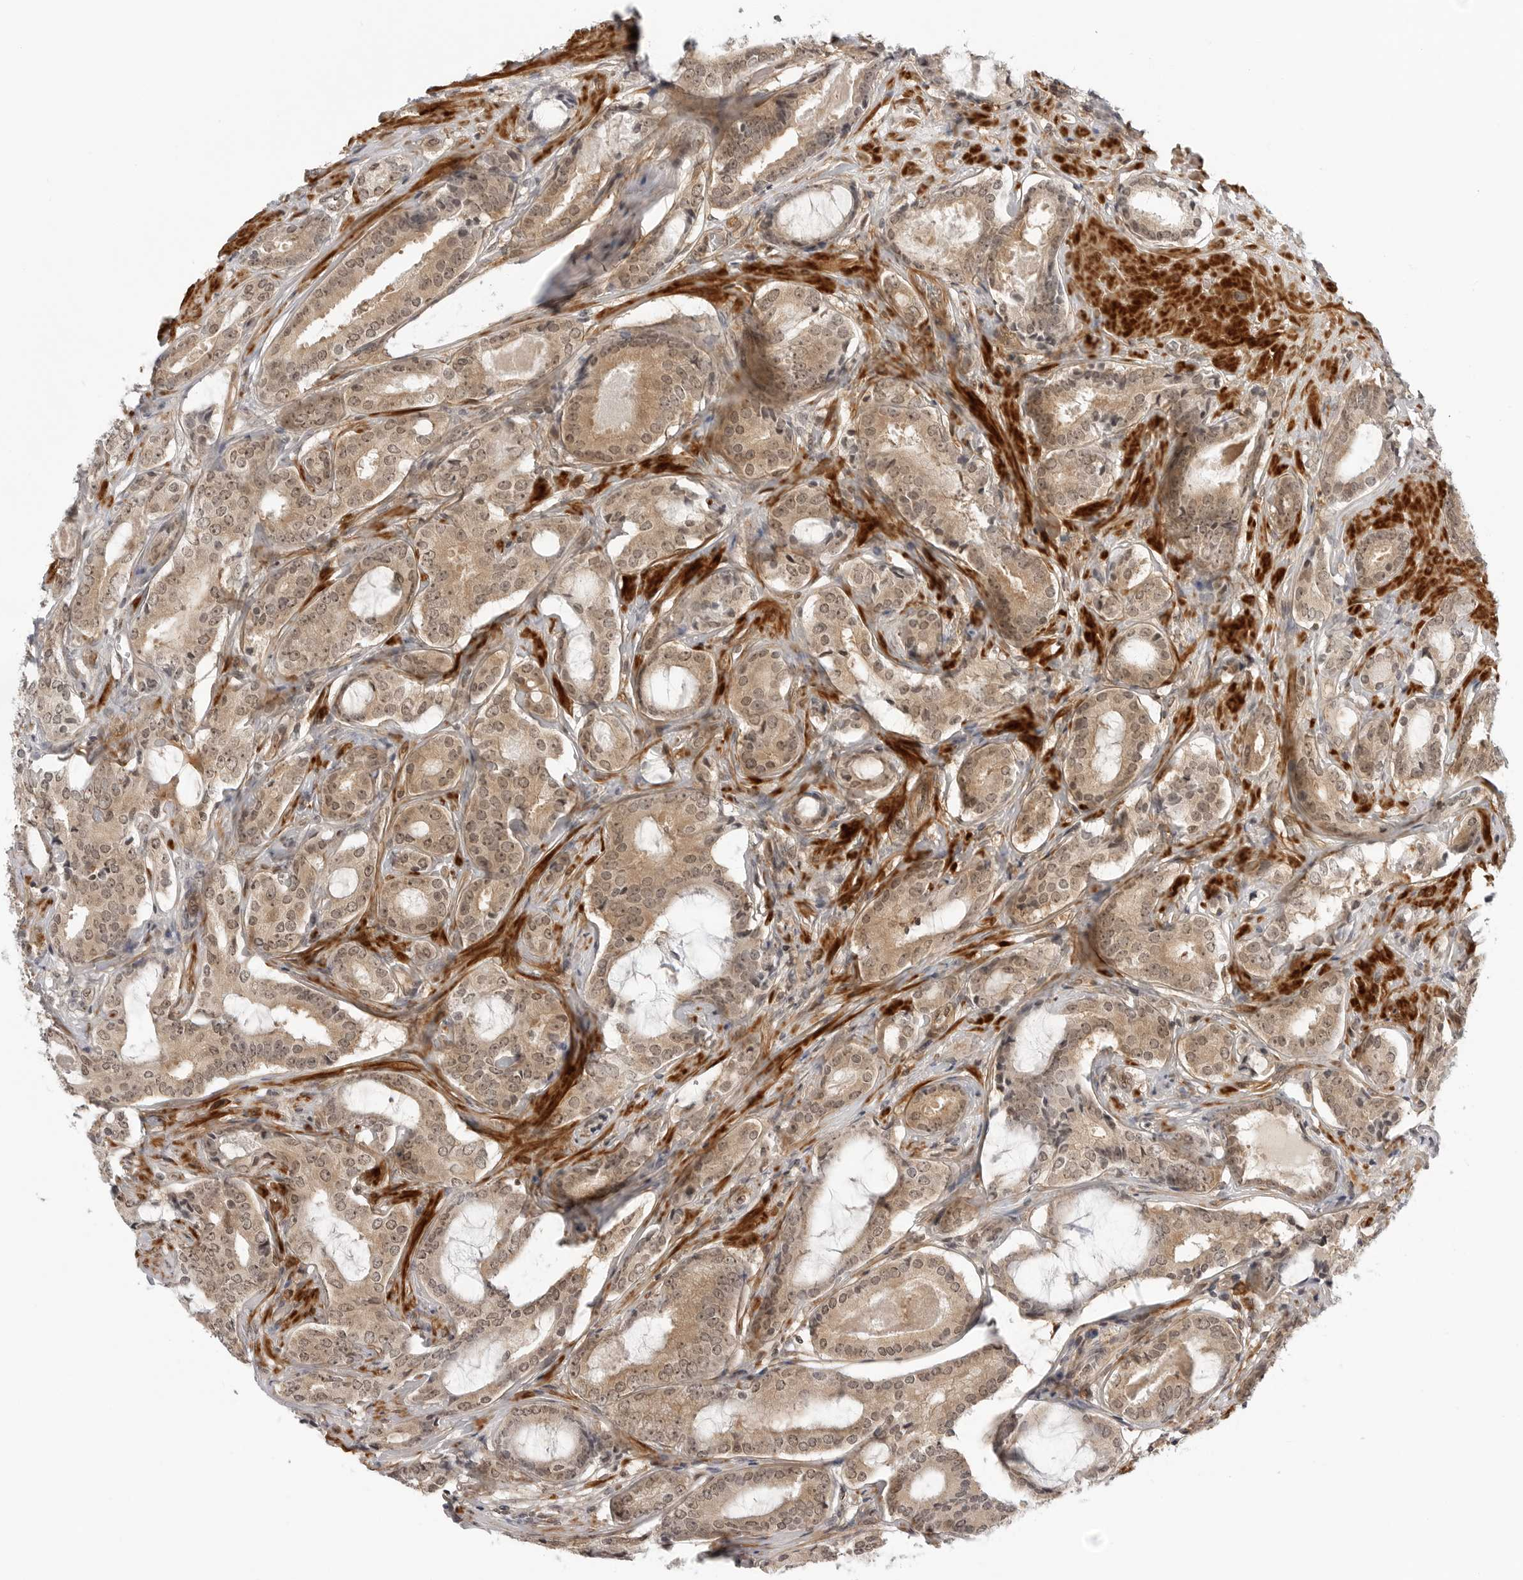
{"staining": {"intensity": "moderate", "quantity": ">75%", "location": "cytoplasmic/membranous,nuclear"}, "tissue": "prostate cancer", "cell_type": "Tumor cells", "image_type": "cancer", "snomed": [{"axis": "morphology", "description": "Adenocarcinoma, High grade"}, {"axis": "topography", "description": "Prostate"}], "caption": "IHC (DAB (3,3'-diaminobenzidine)) staining of human high-grade adenocarcinoma (prostate) demonstrates moderate cytoplasmic/membranous and nuclear protein expression in about >75% of tumor cells.", "gene": "MAP2K5", "patient": {"sex": "male", "age": 73}}